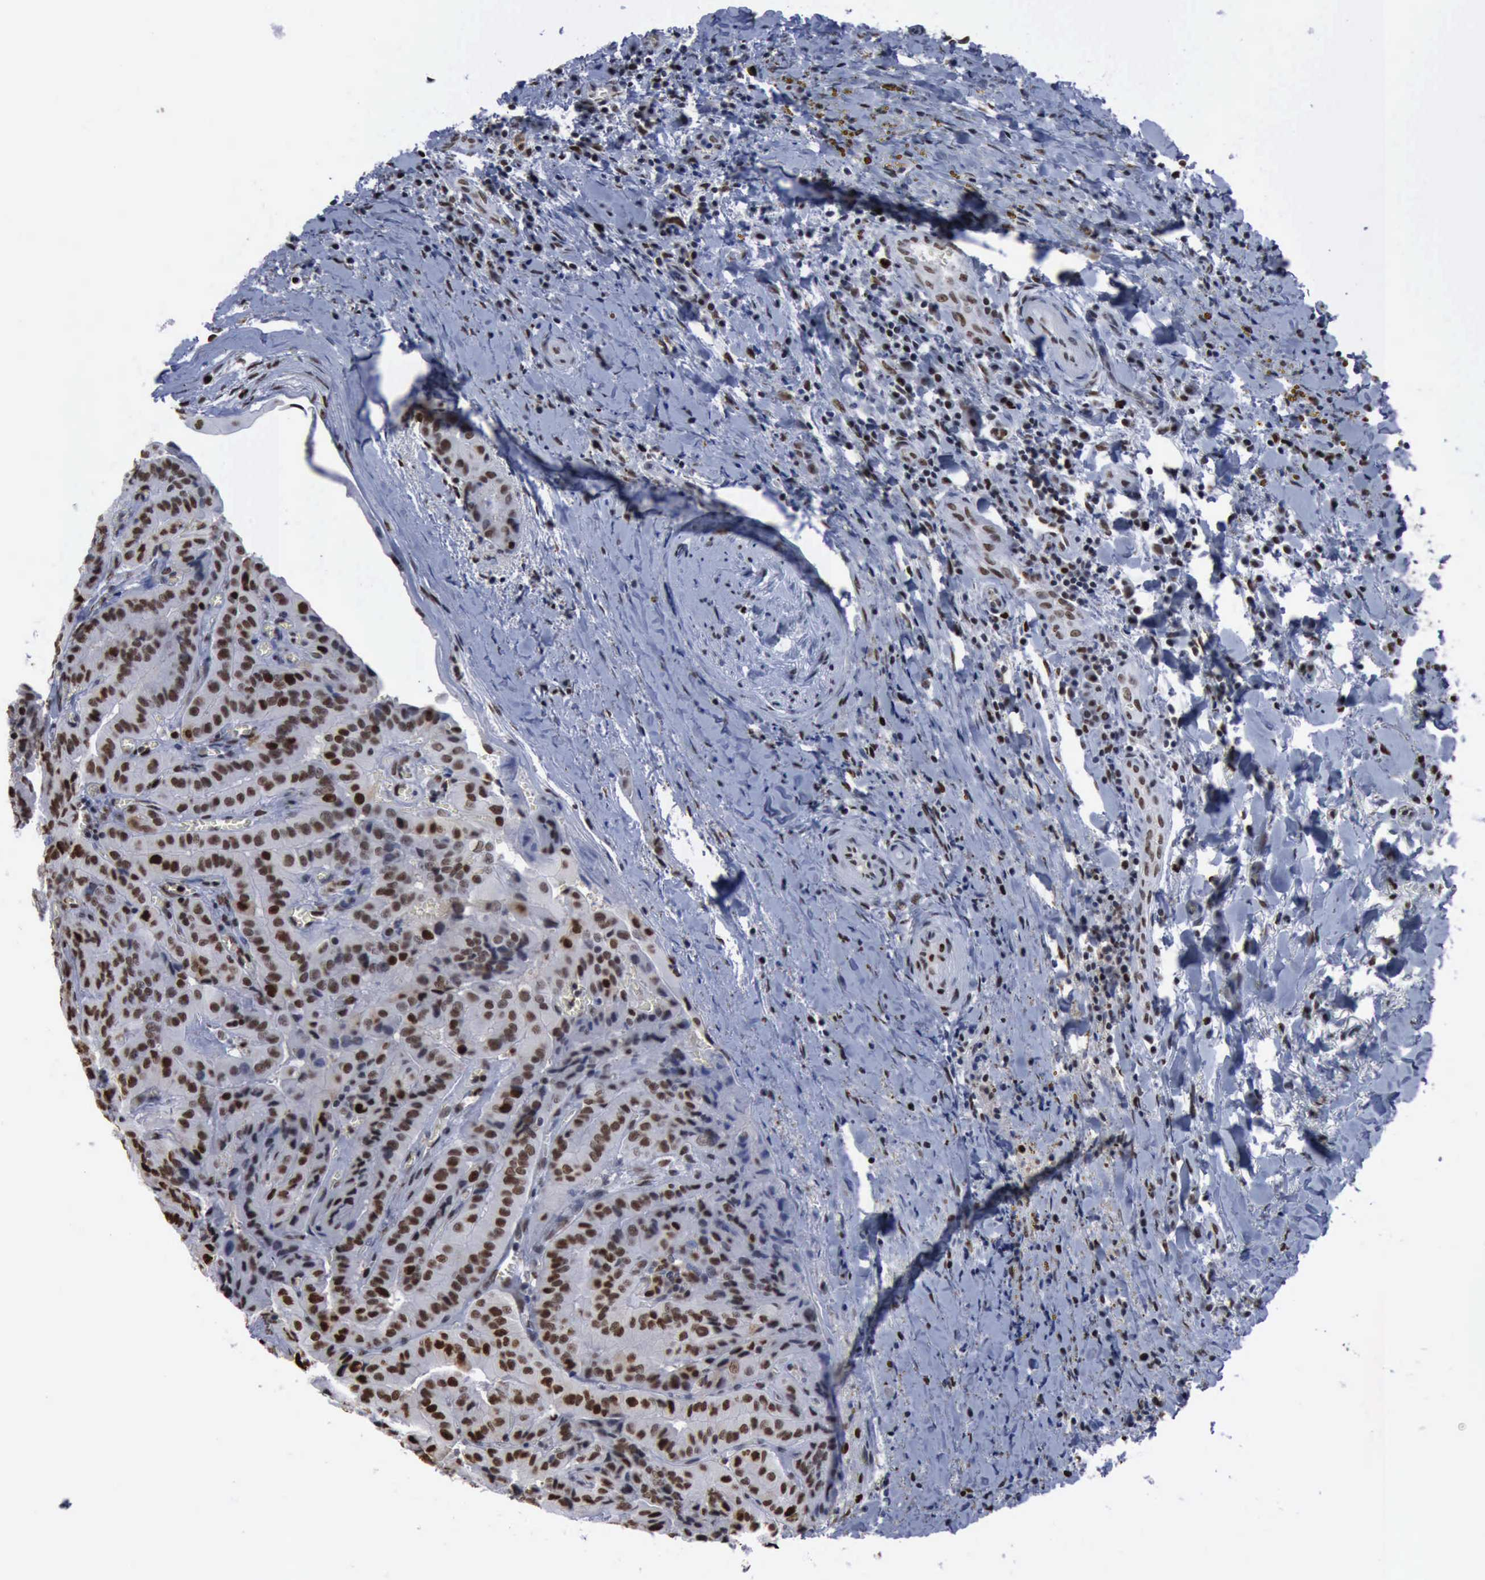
{"staining": {"intensity": "moderate", "quantity": ">75%", "location": "nuclear"}, "tissue": "thyroid cancer", "cell_type": "Tumor cells", "image_type": "cancer", "snomed": [{"axis": "morphology", "description": "Papillary adenocarcinoma, NOS"}, {"axis": "topography", "description": "Thyroid gland"}], "caption": "This histopathology image reveals IHC staining of thyroid papillary adenocarcinoma, with medium moderate nuclear positivity in about >75% of tumor cells.", "gene": "PCNA", "patient": {"sex": "female", "age": 71}}